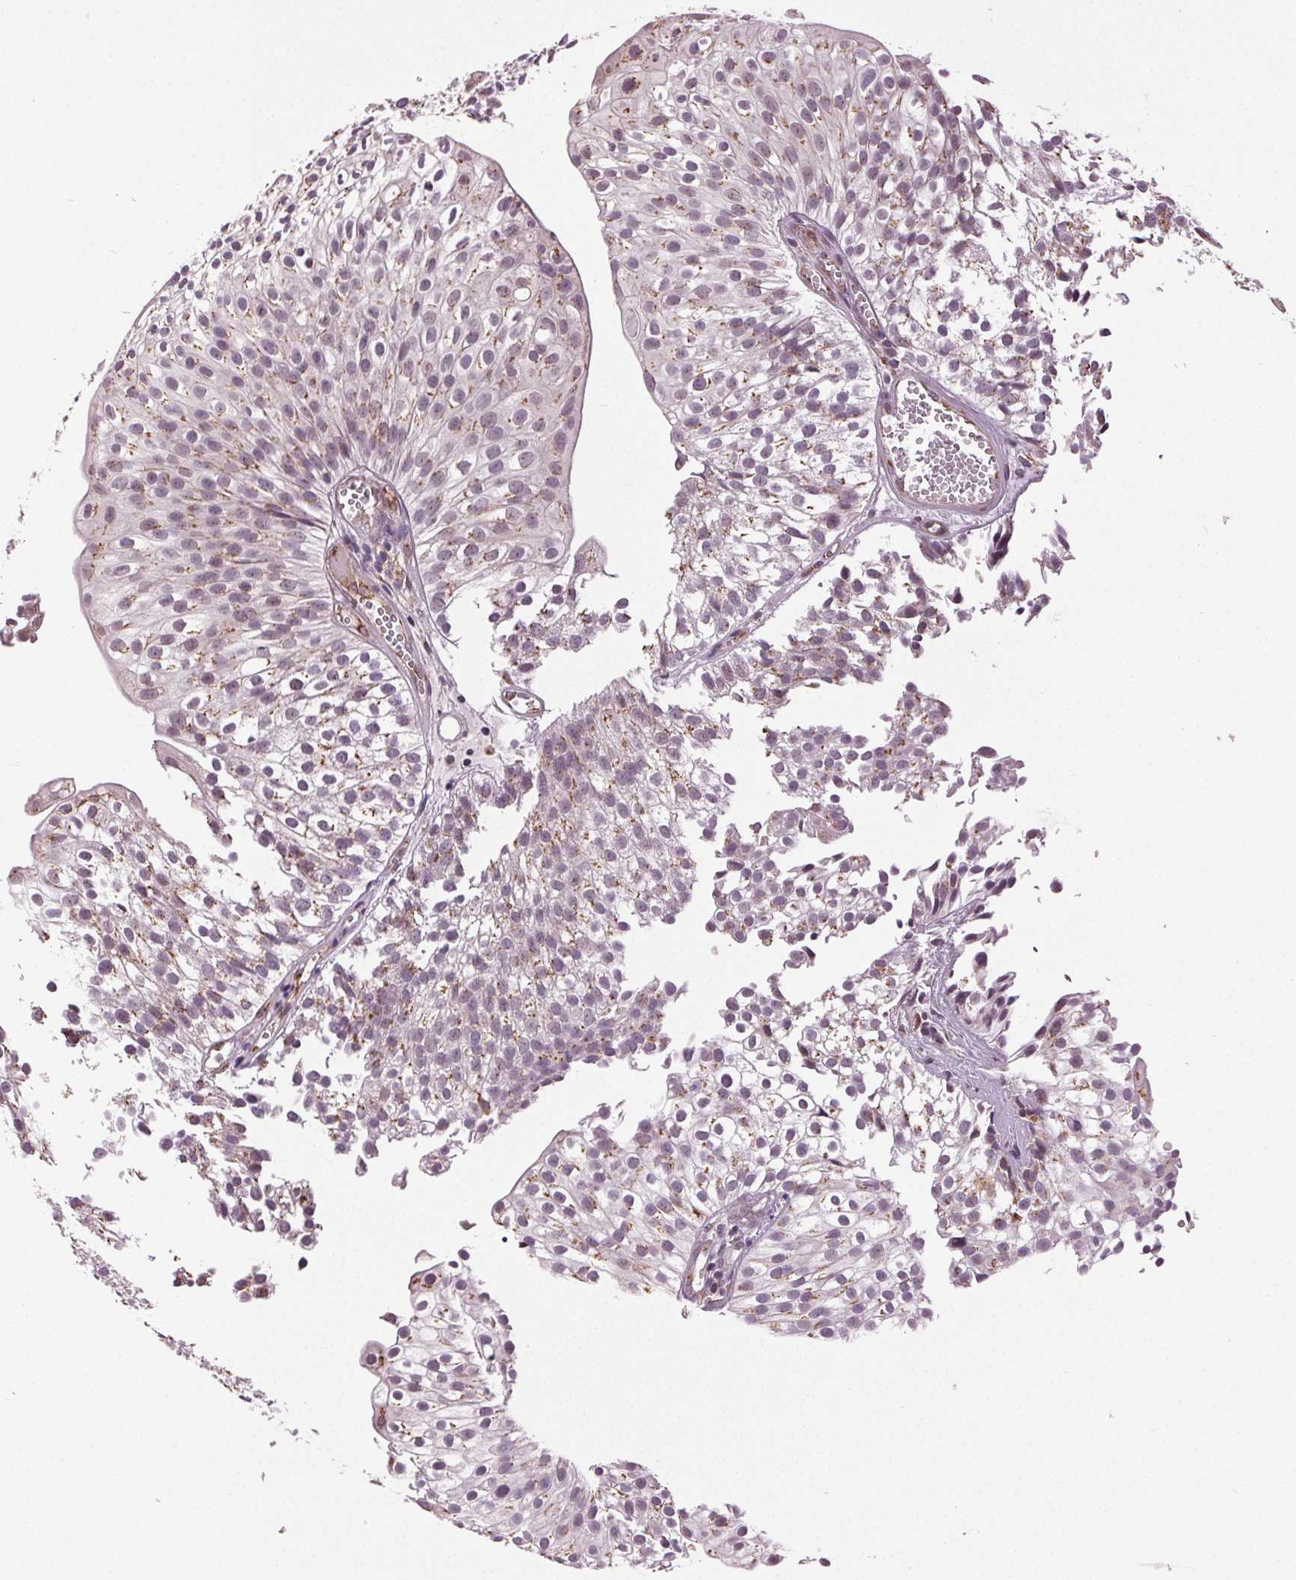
{"staining": {"intensity": "weak", "quantity": ">75%", "location": "cytoplasmic/membranous"}, "tissue": "urothelial cancer", "cell_type": "Tumor cells", "image_type": "cancer", "snomed": [{"axis": "morphology", "description": "Urothelial carcinoma, Low grade"}, {"axis": "topography", "description": "Urinary bladder"}], "caption": "An immunohistochemistry (IHC) histopathology image of tumor tissue is shown. Protein staining in brown shows weak cytoplasmic/membranous positivity in urothelial cancer within tumor cells.", "gene": "BSDC1", "patient": {"sex": "male", "age": 70}}